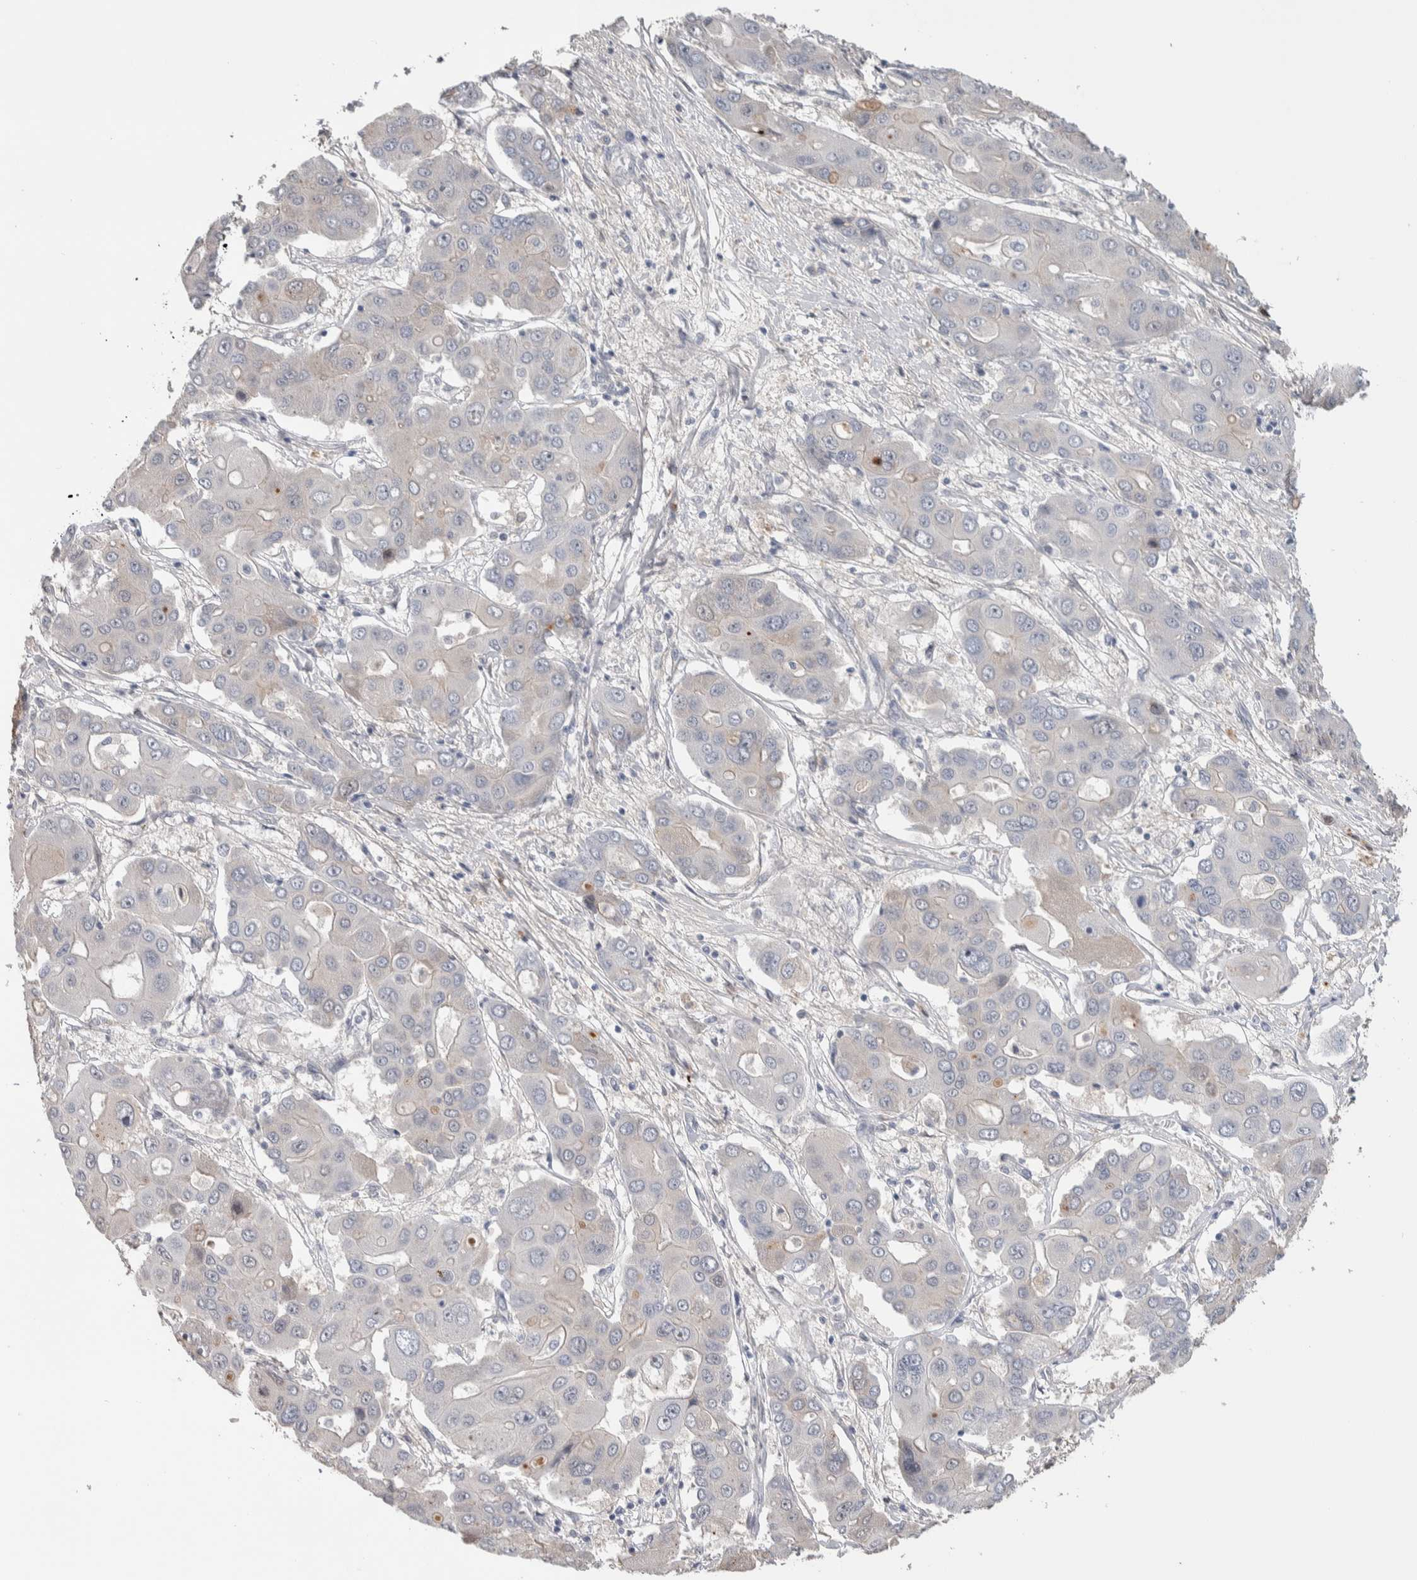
{"staining": {"intensity": "negative", "quantity": "none", "location": "none"}, "tissue": "liver cancer", "cell_type": "Tumor cells", "image_type": "cancer", "snomed": [{"axis": "morphology", "description": "Cholangiocarcinoma"}, {"axis": "topography", "description": "Liver"}], "caption": "The immunohistochemistry (IHC) photomicrograph has no significant positivity in tumor cells of liver cancer tissue. Nuclei are stained in blue.", "gene": "TMEM102", "patient": {"sex": "male", "age": 67}}